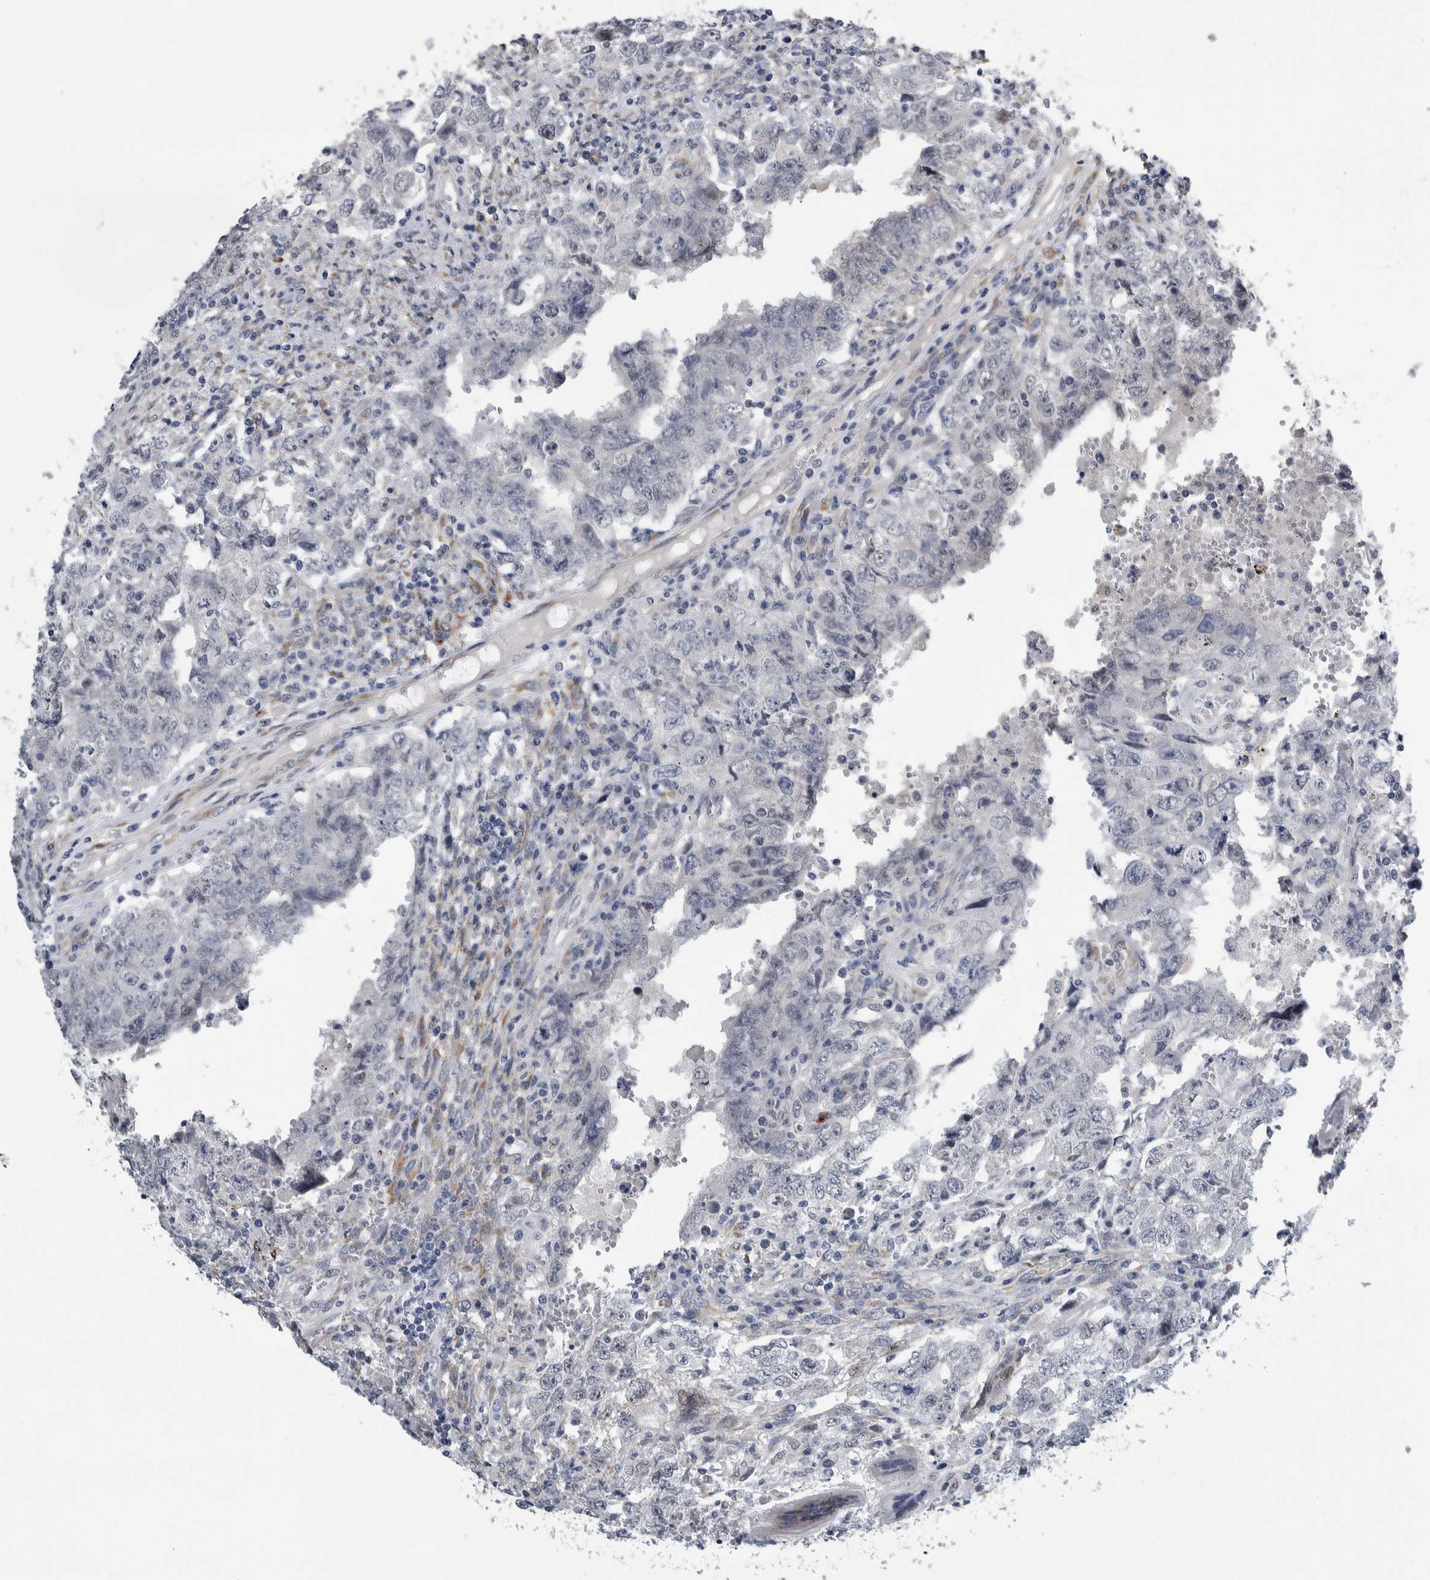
{"staining": {"intensity": "negative", "quantity": "none", "location": "none"}, "tissue": "testis cancer", "cell_type": "Tumor cells", "image_type": "cancer", "snomed": [{"axis": "morphology", "description": "Carcinoma, Embryonal, NOS"}, {"axis": "topography", "description": "Testis"}], "caption": "This is an immunohistochemistry image of human testis cancer (embryonal carcinoma). There is no positivity in tumor cells.", "gene": "COL14A1", "patient": {"sex": "male", "age": 26}}